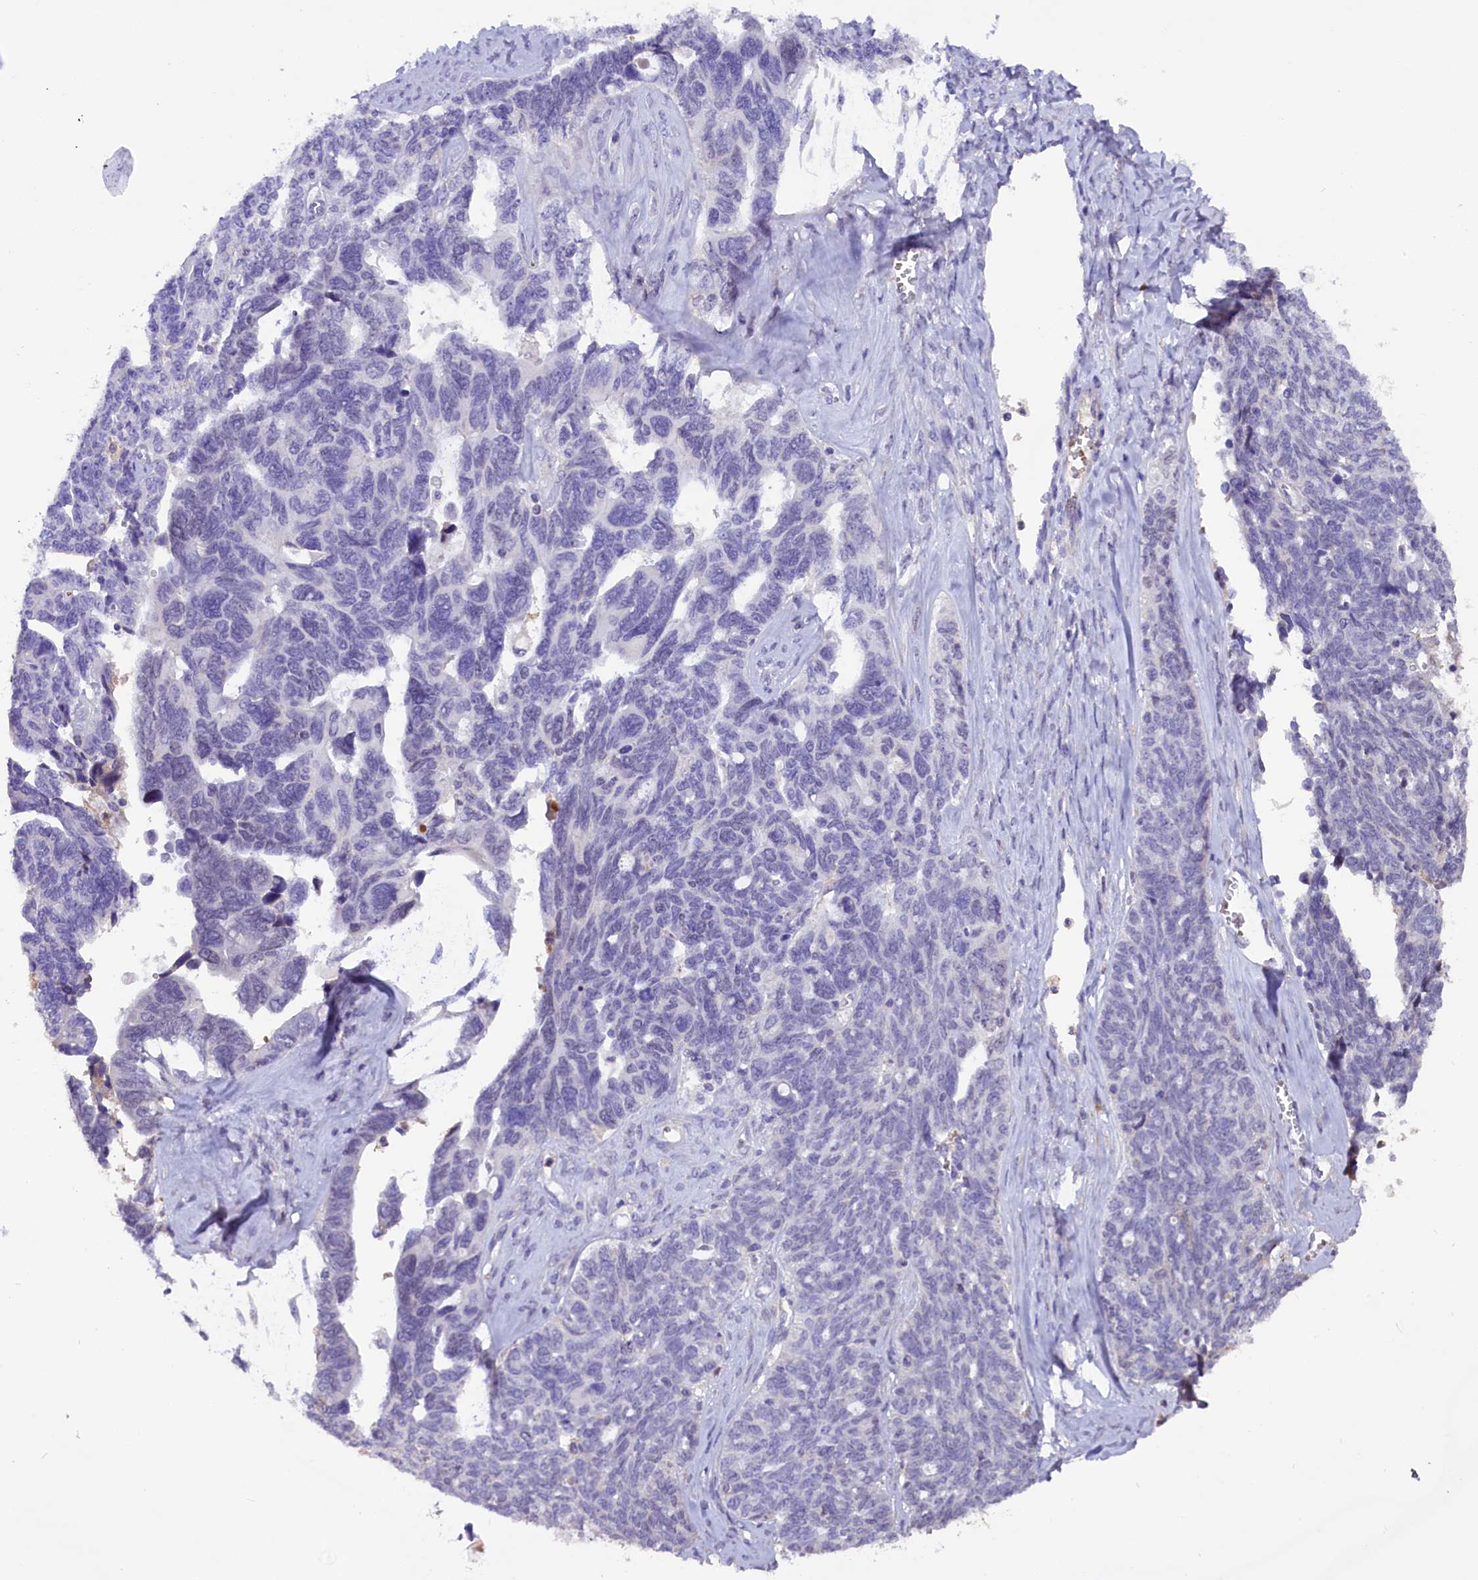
{"staining": {"intensity": "negative", "quantity": "none", "location": "none"}, "tissue": "ovarian cancer", "cell_type": "Tumor cells", "image_type": "cancer", "snomed": [{"axis": "morphology", "description": "Cystadenocarcinoma, serous, NOS"}, {"axis": "topography", "description": "Ovary"}], "caption": "Serous cystadenocarcinoma (ovarian) was stained to show a protein in brown. There is no significant positivity in tumor cells.", "gene": "MEX3B", "patient": {"sex": "female", "age": 79}}